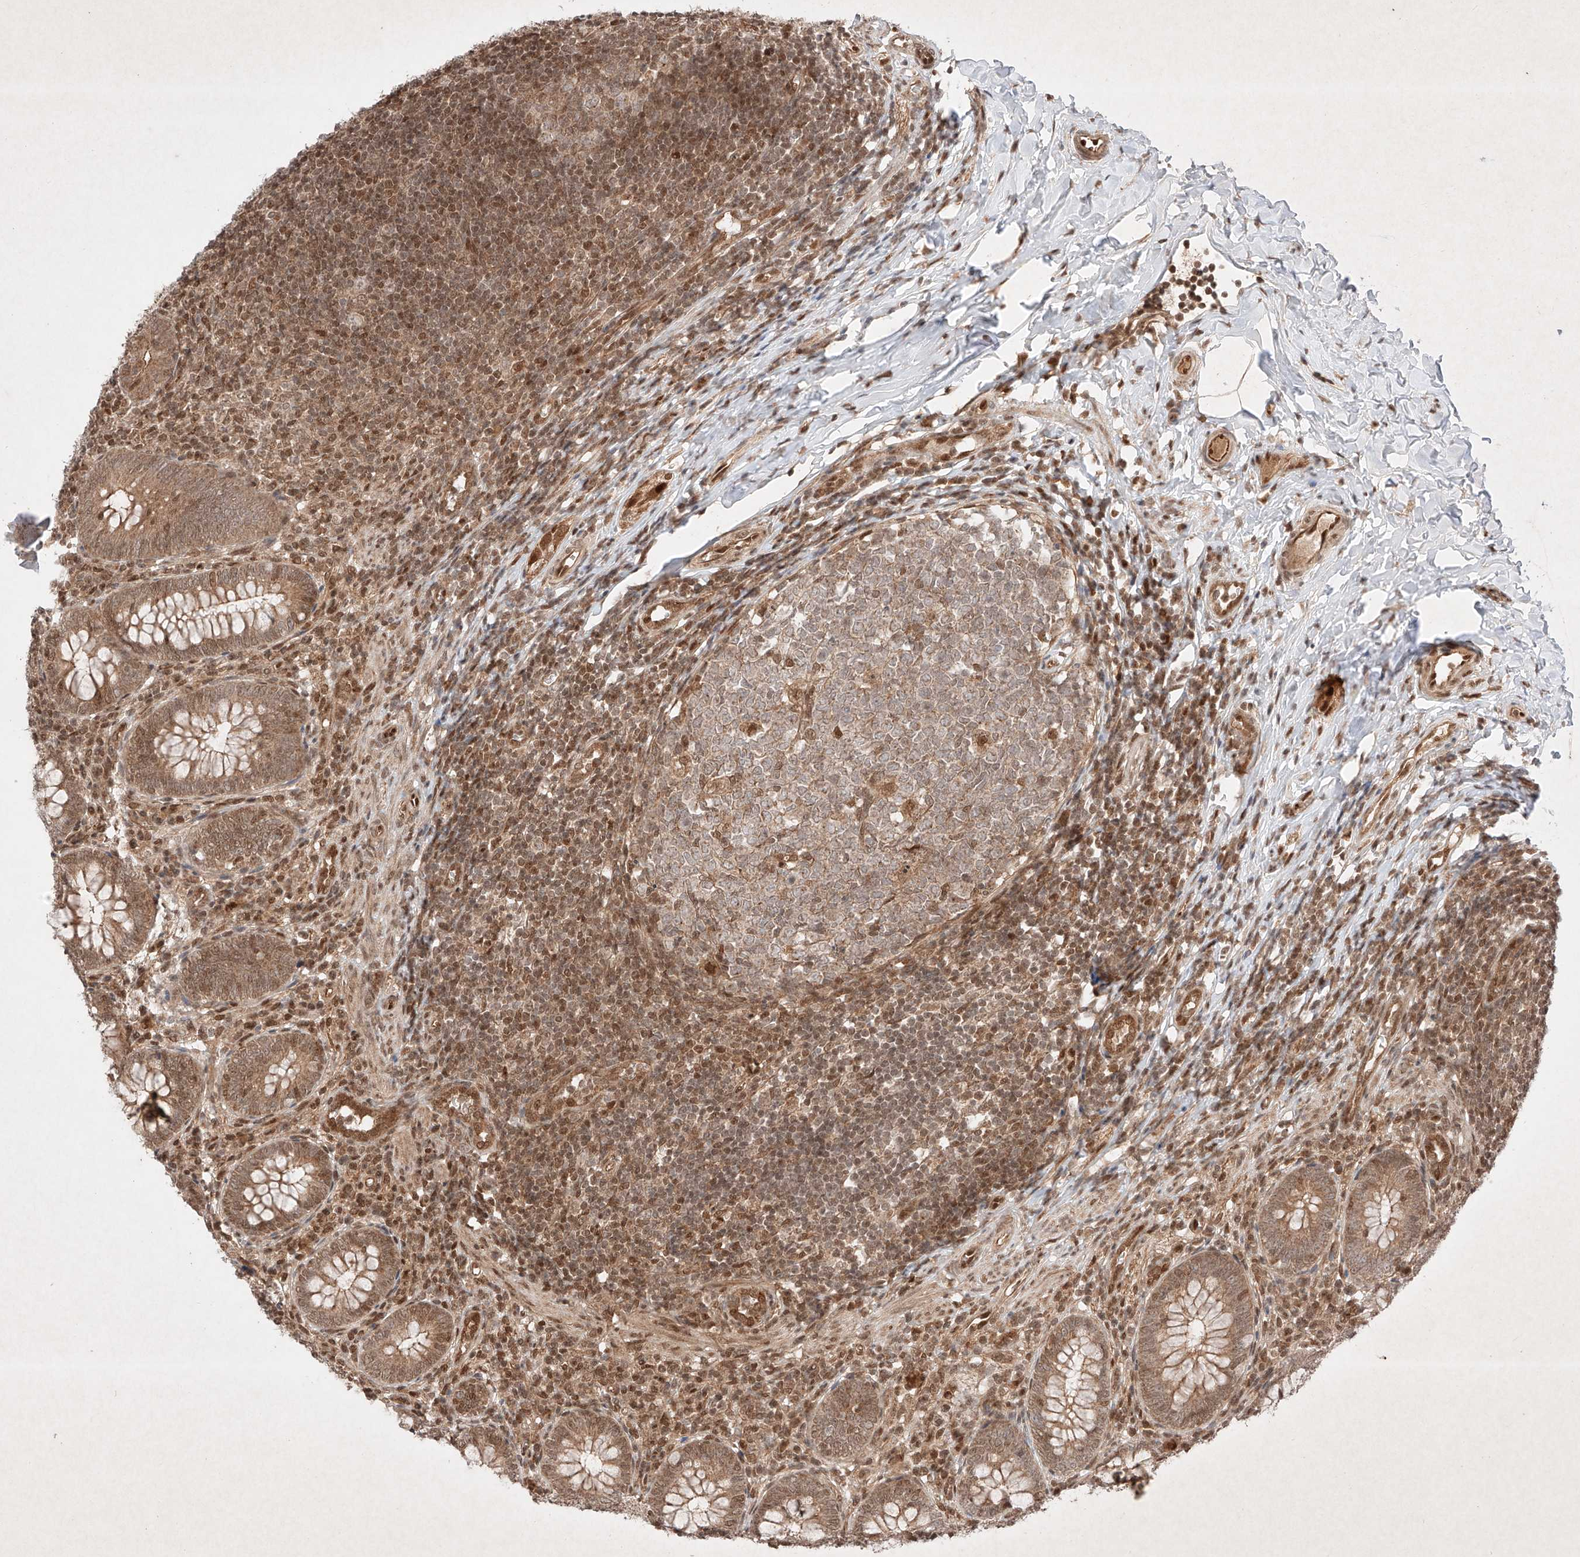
{"staining": {"intensity": "strong", "quantity": "25%-75%", "location": "cytoplasmic/membranous"}, "tissue": "appendix", "cell_type": "Glandular cells", "image_type": "normal", "snomed": [{"axis": "morphology", "description": "Normal tissue, NOS"}, {"axis": "topography", "description": "Appendix"}], "caption": "Approximately 25%-75% of glandular cells in normal human appendix exhibit strong cytoplasmic/membranous protein staining as visualized by brown immunohistochemical staining.", "gene": "RNF31", "patient": {"sex": "male", "age": 14}}